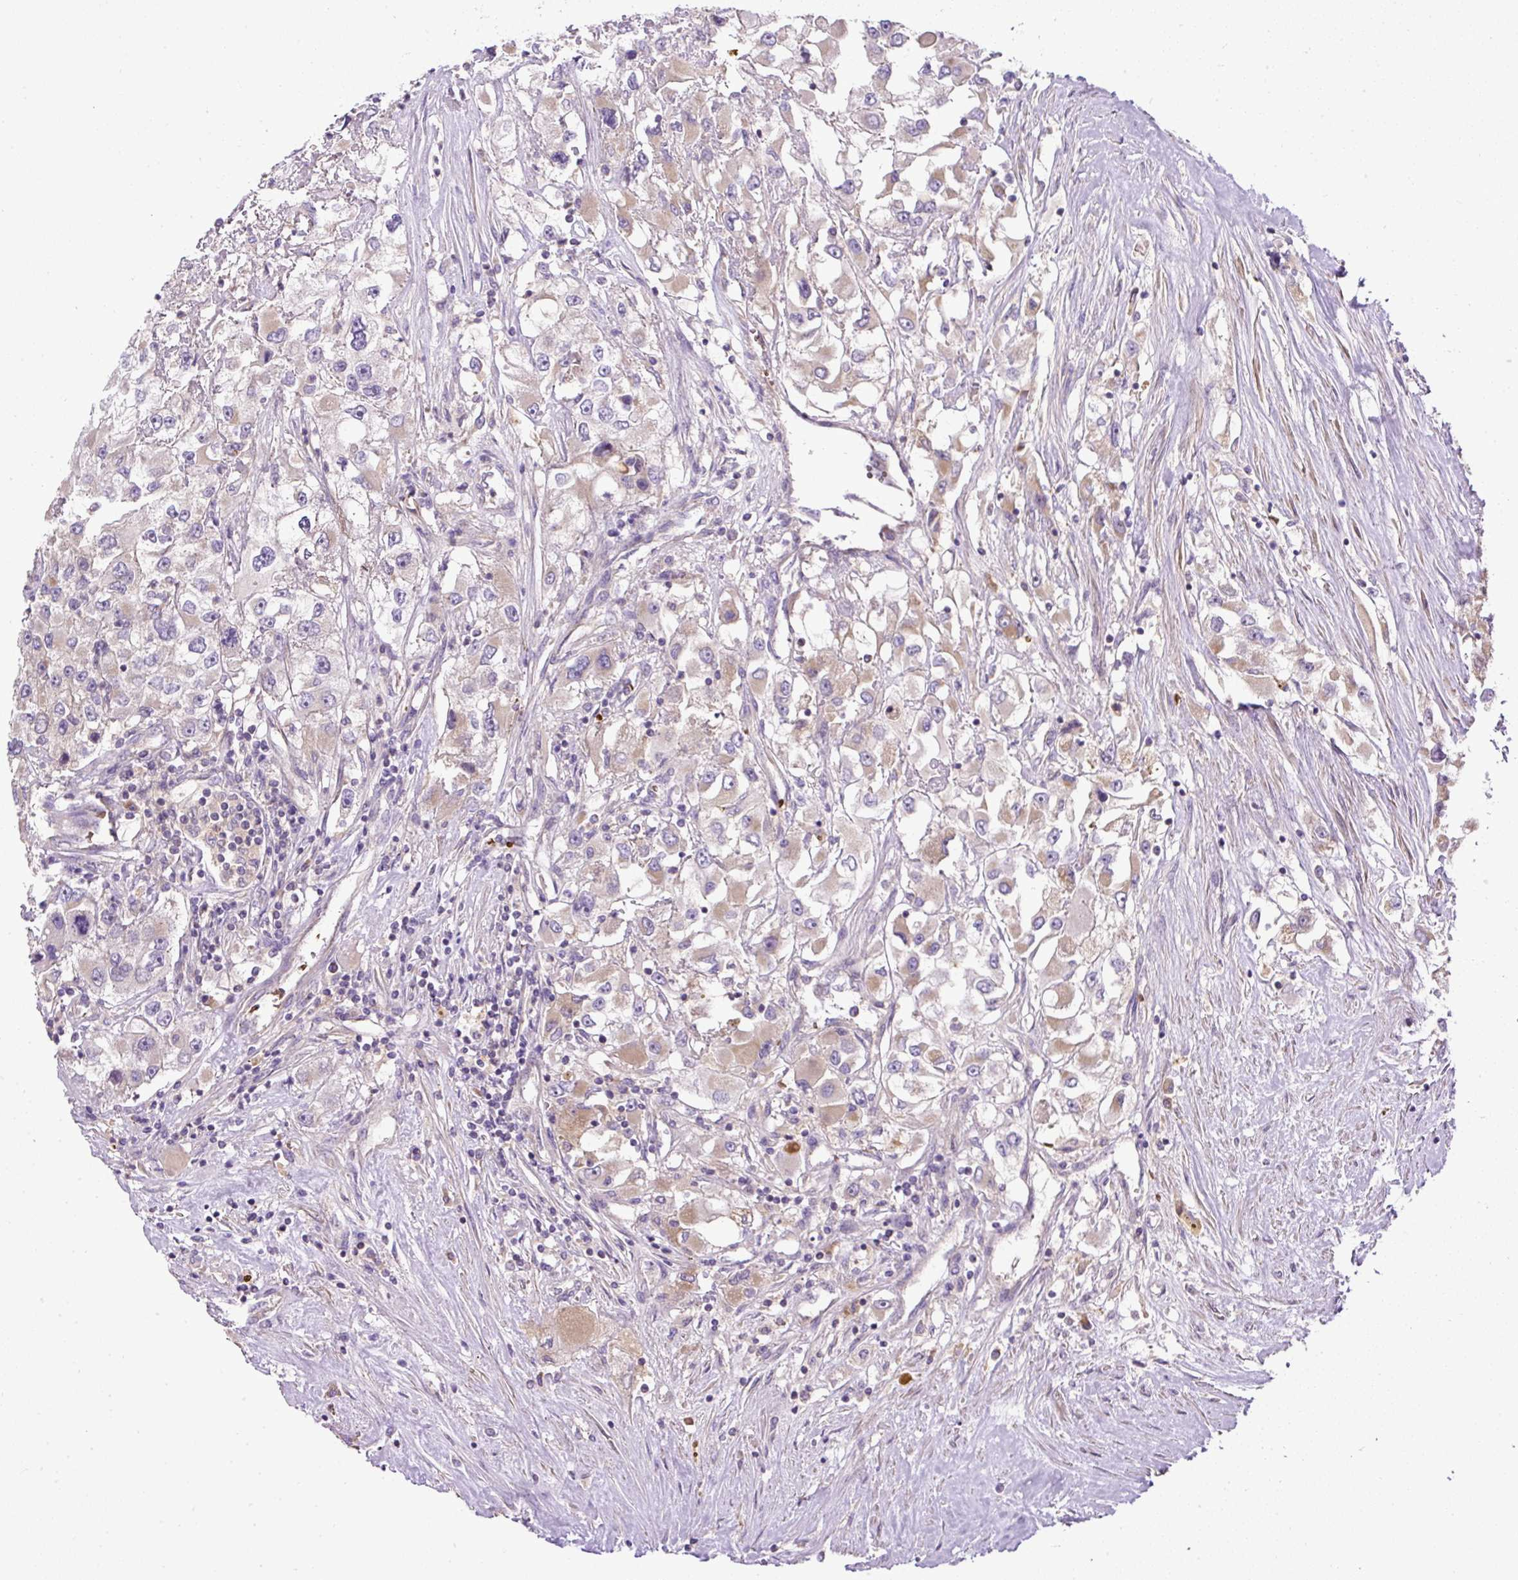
{"staining": {"intensity": "weak", "quantity": "<25%", "location": "cytoplasmic/membranous"}, "tissue": "renal cancer", "cell_type": "Tumor cells", "image_type": "cancer", "snomed": [{"axis": "morphology", "description": "Adenocarcinoma, NOS"}, {"axis": "topography", "description": "Kidney"}], "caption": "The image reveals no significant staining in tumor cells of renal adenocarcinoma. The staining is performed using DAB brown chromogen with nuclei counter-stained in using hematoxylin.", "gene": "CXCL13", "patient": {"sex": "female", "age": 52}}